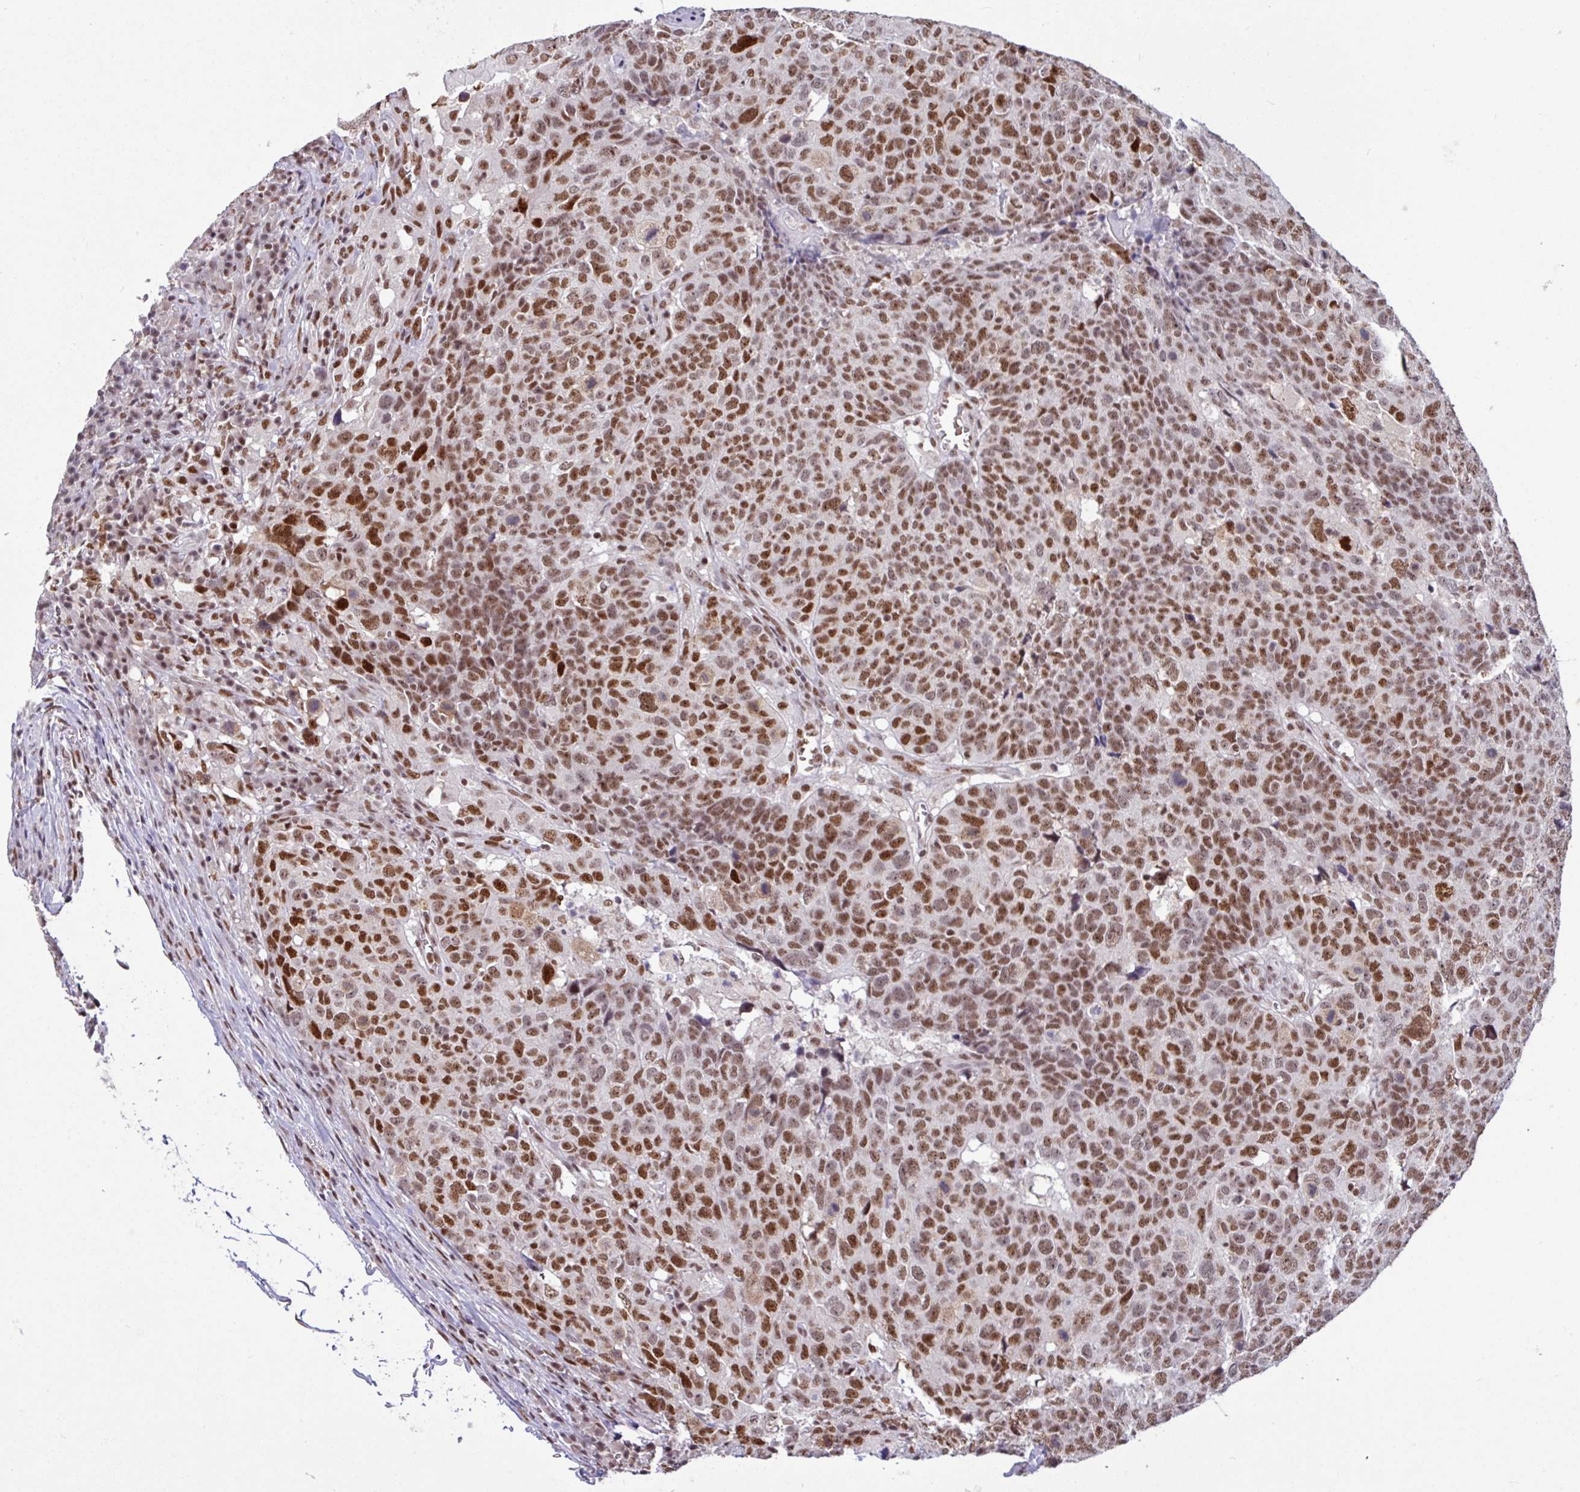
{"staining": {"intensity": "moderate", "quantity": ">75%", "location": "nuclear"}, "tissue": "head and neck cancer", "cell_type": "Tumor cells", "image_type": "cancer", "snomed": [{"axis": "morphology", "description": "Normal tissue, NOS"}, {"axis": "morphology", "description": "Squamous cell carcinoma, NOS"}, {"axis": "topography", "description": "Skeletal muscle"}, {"axis": "topography", "description": "Vascular tissue"}, {"axis": "topography", "description": "Peripheral nerve tissue"}, {"axis": "topography", "description": "Head-Neck"}], "caption": "IHC histopathology image of squamous cell carcinoma (head and neck) stained for a protein (brown), which exhibits medium levels of moderate nuclear expression in about >75% of tumor cells.", "gene": "TDG", "patient": {"sex": "male", "age": 66}}